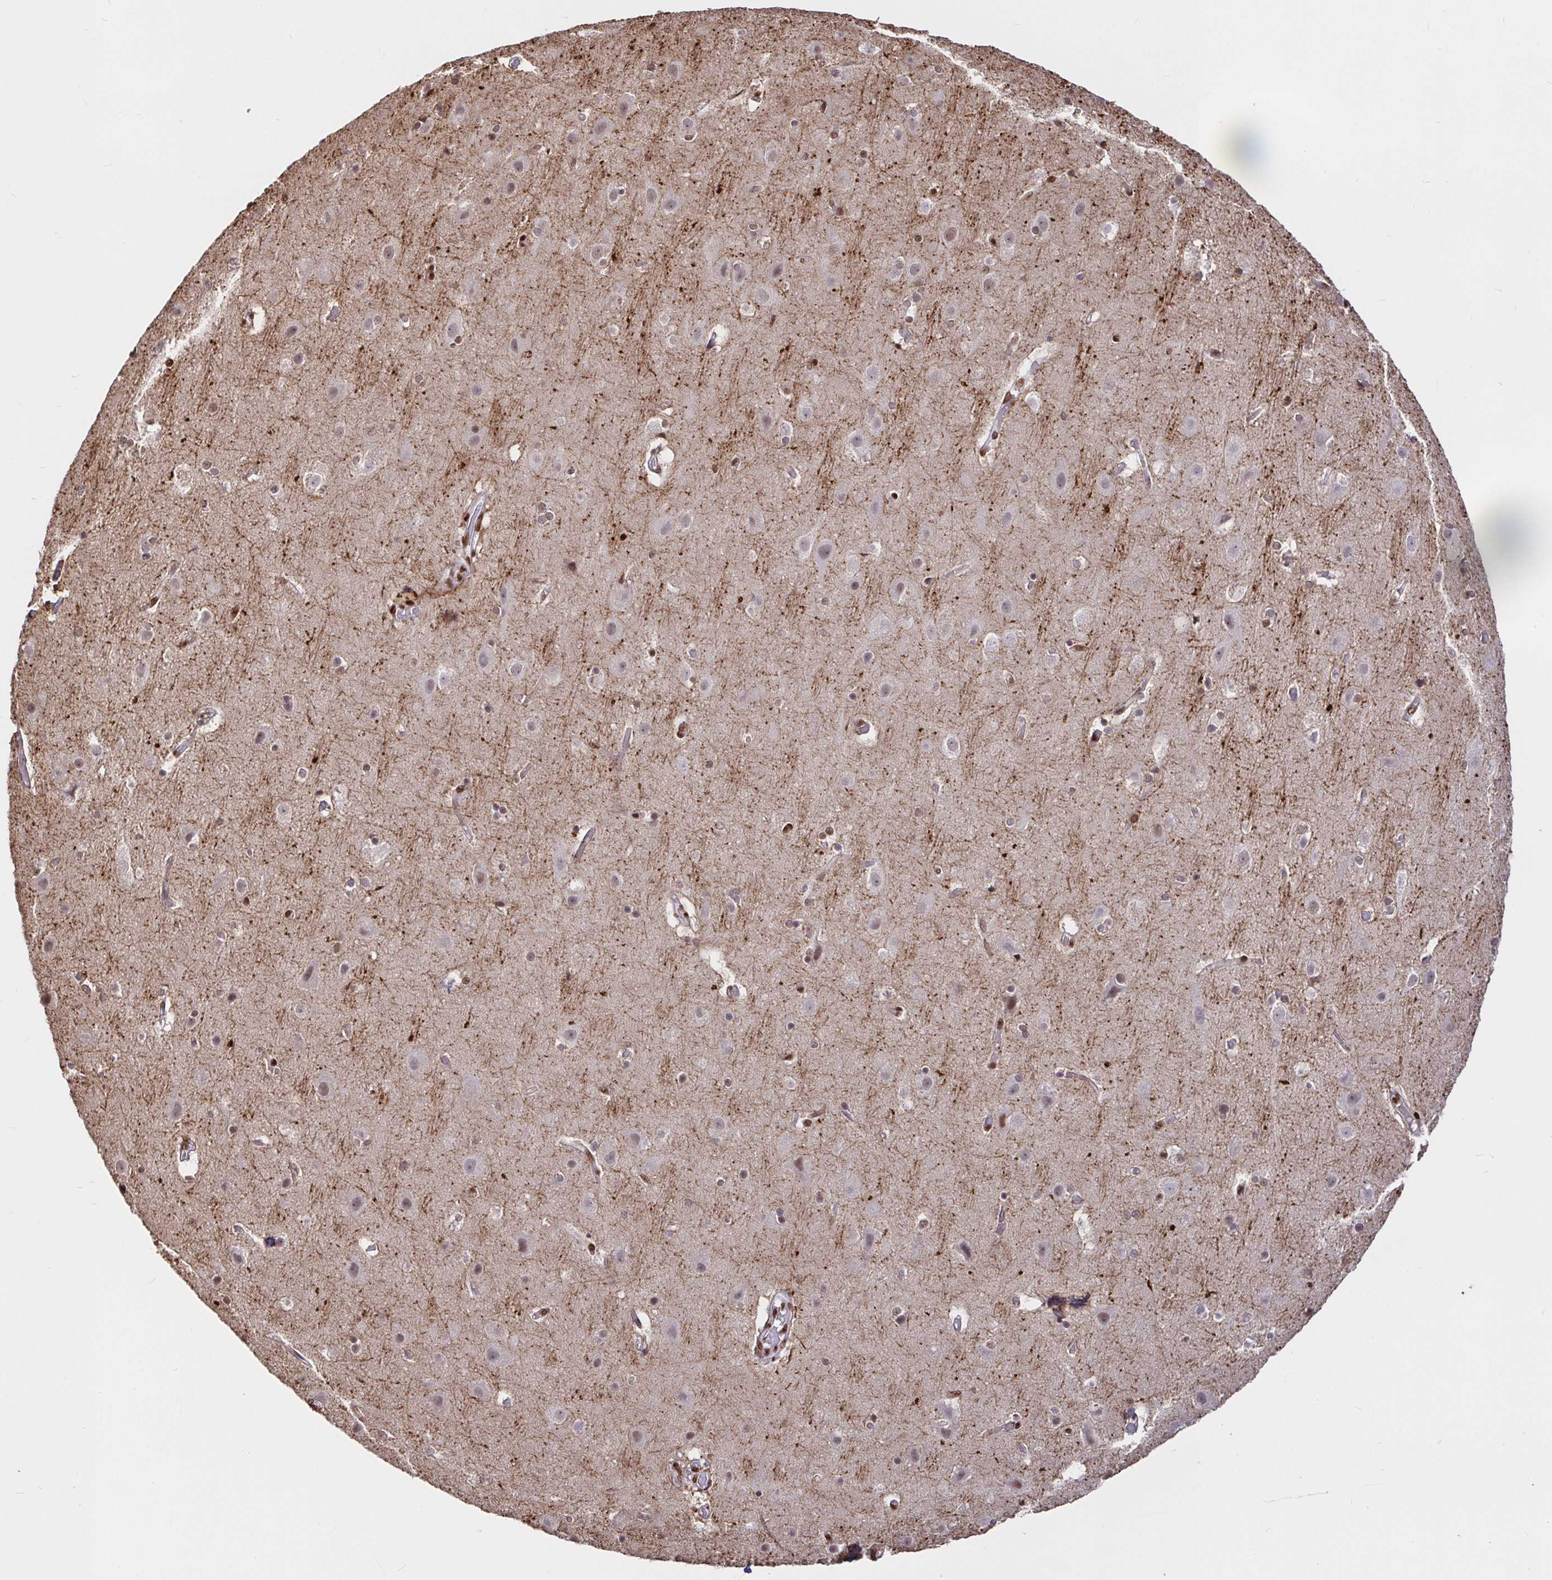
{"staining": {"intensity": "moderate", "quantity": ">75%", "location": "nuclear"}, "tissue": "cerebral cortex", "cell_type": "Endothelial cells", "image_type": "normal", "snomed": [{"axis": "morphology", "description": "Normal tissue, NOS"}, {"axis": "topography", "description": "Cerebral cortex"}], "caption": "A medium amount of moderate nuclear expression is identified in about >75% of endothelial cells in normal cerebral cortex.", "gene": "SP3", "patient": {"sex": "female", "age": 52}}